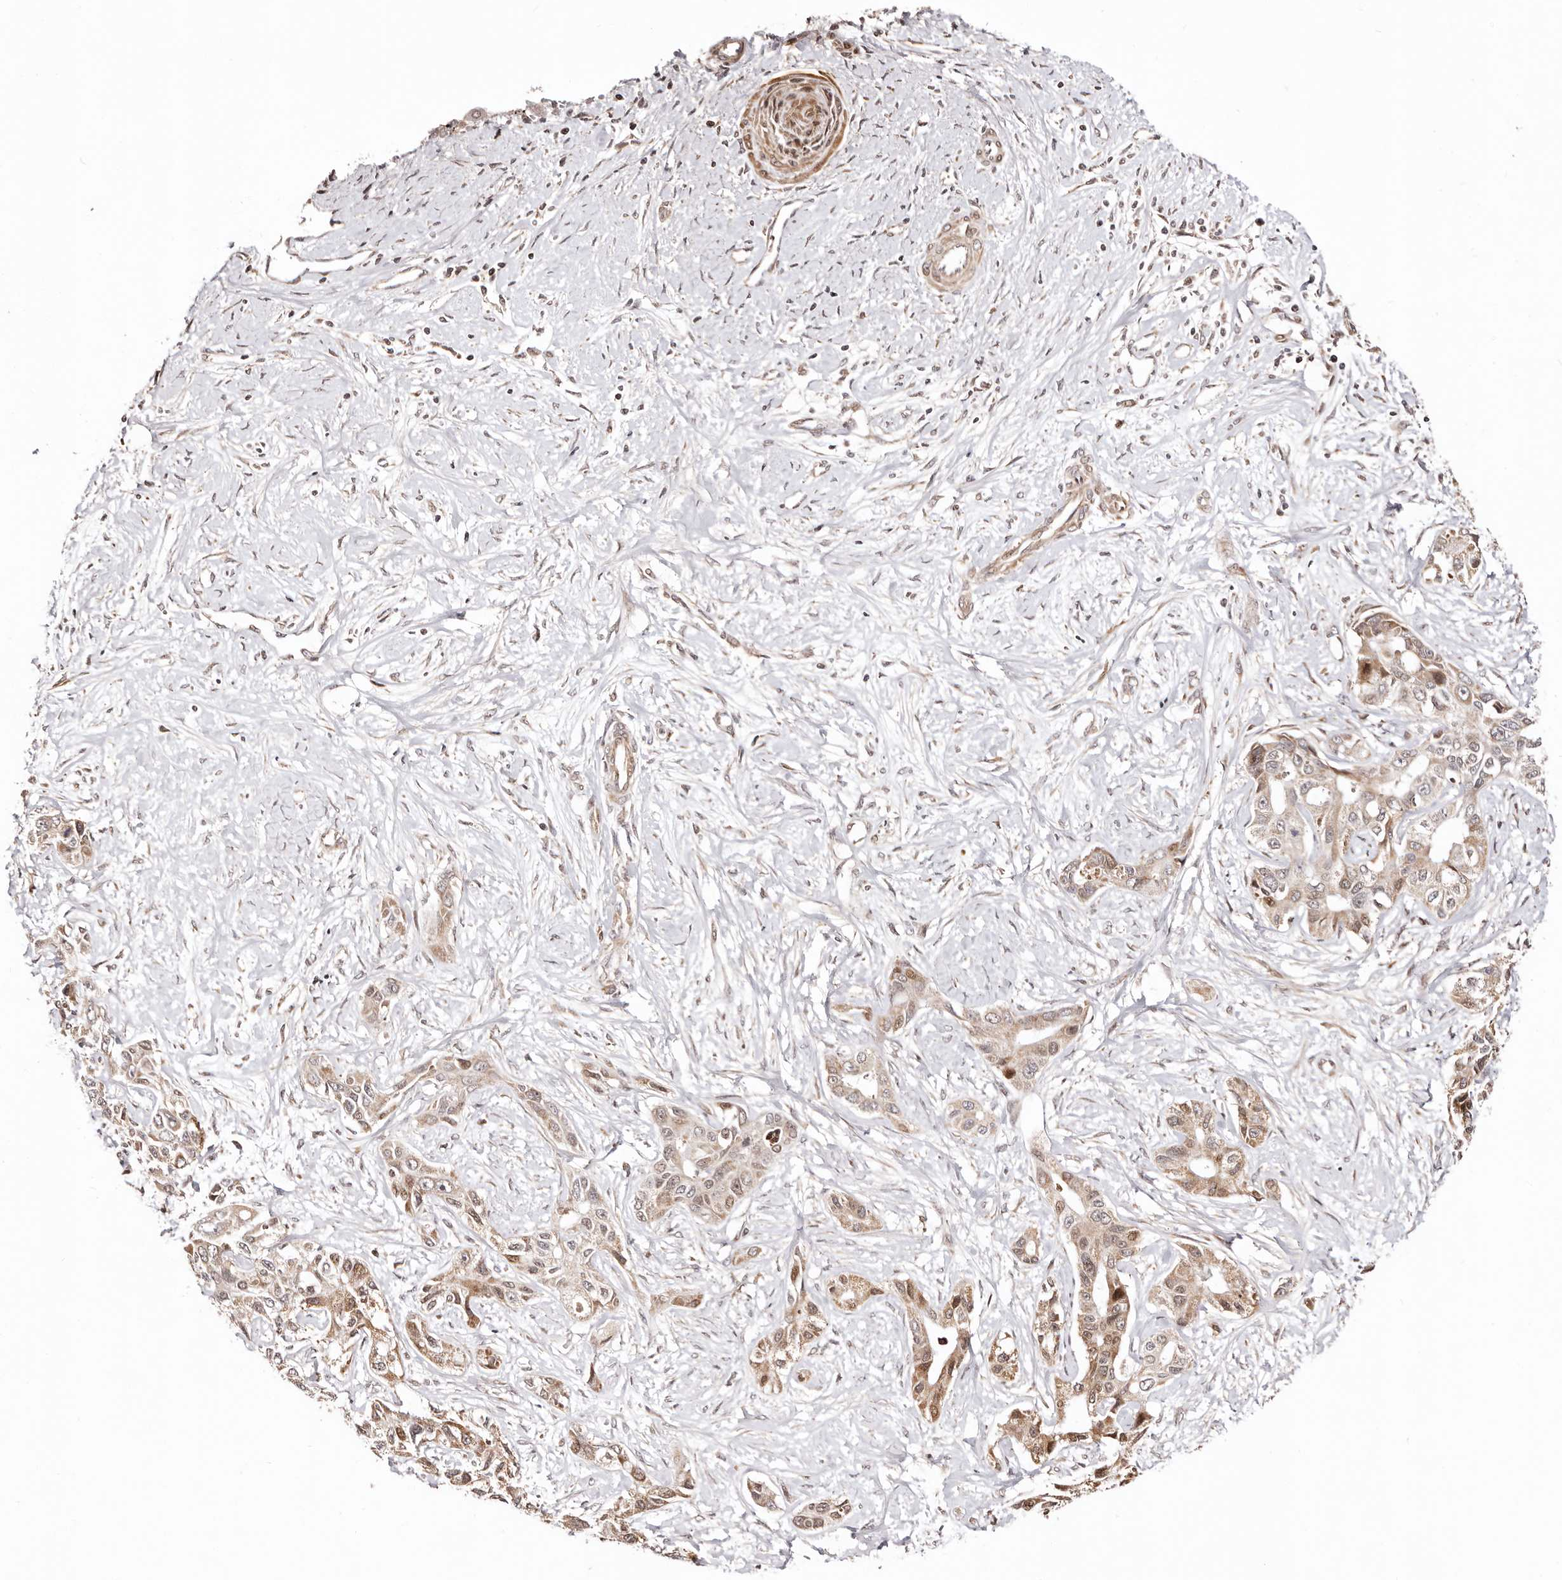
{"staining": {"intensity": "weak", "quantity": ">75%", "location": "cytoplasmic/membranous,nuclear"}, "tissue": "liver cancer", "cell_type": "Tumor cells", "image_type": "cancer", "snomed": [{"axis": "morphology", "description": "Cholangiocarcinoma"}, {"axis": "topography", "description": "Liver"}], "caption": "Tumor cells exhibit low levels of weak cytoplasmic/membranous and nuclear expression in approximately >75% of cells in liver cancer. (brown staining indicates protein expression, while blue staining denotes nuclei).", "gene": "HIVEP3", "patient": {"sex": "male", "age": 59}}